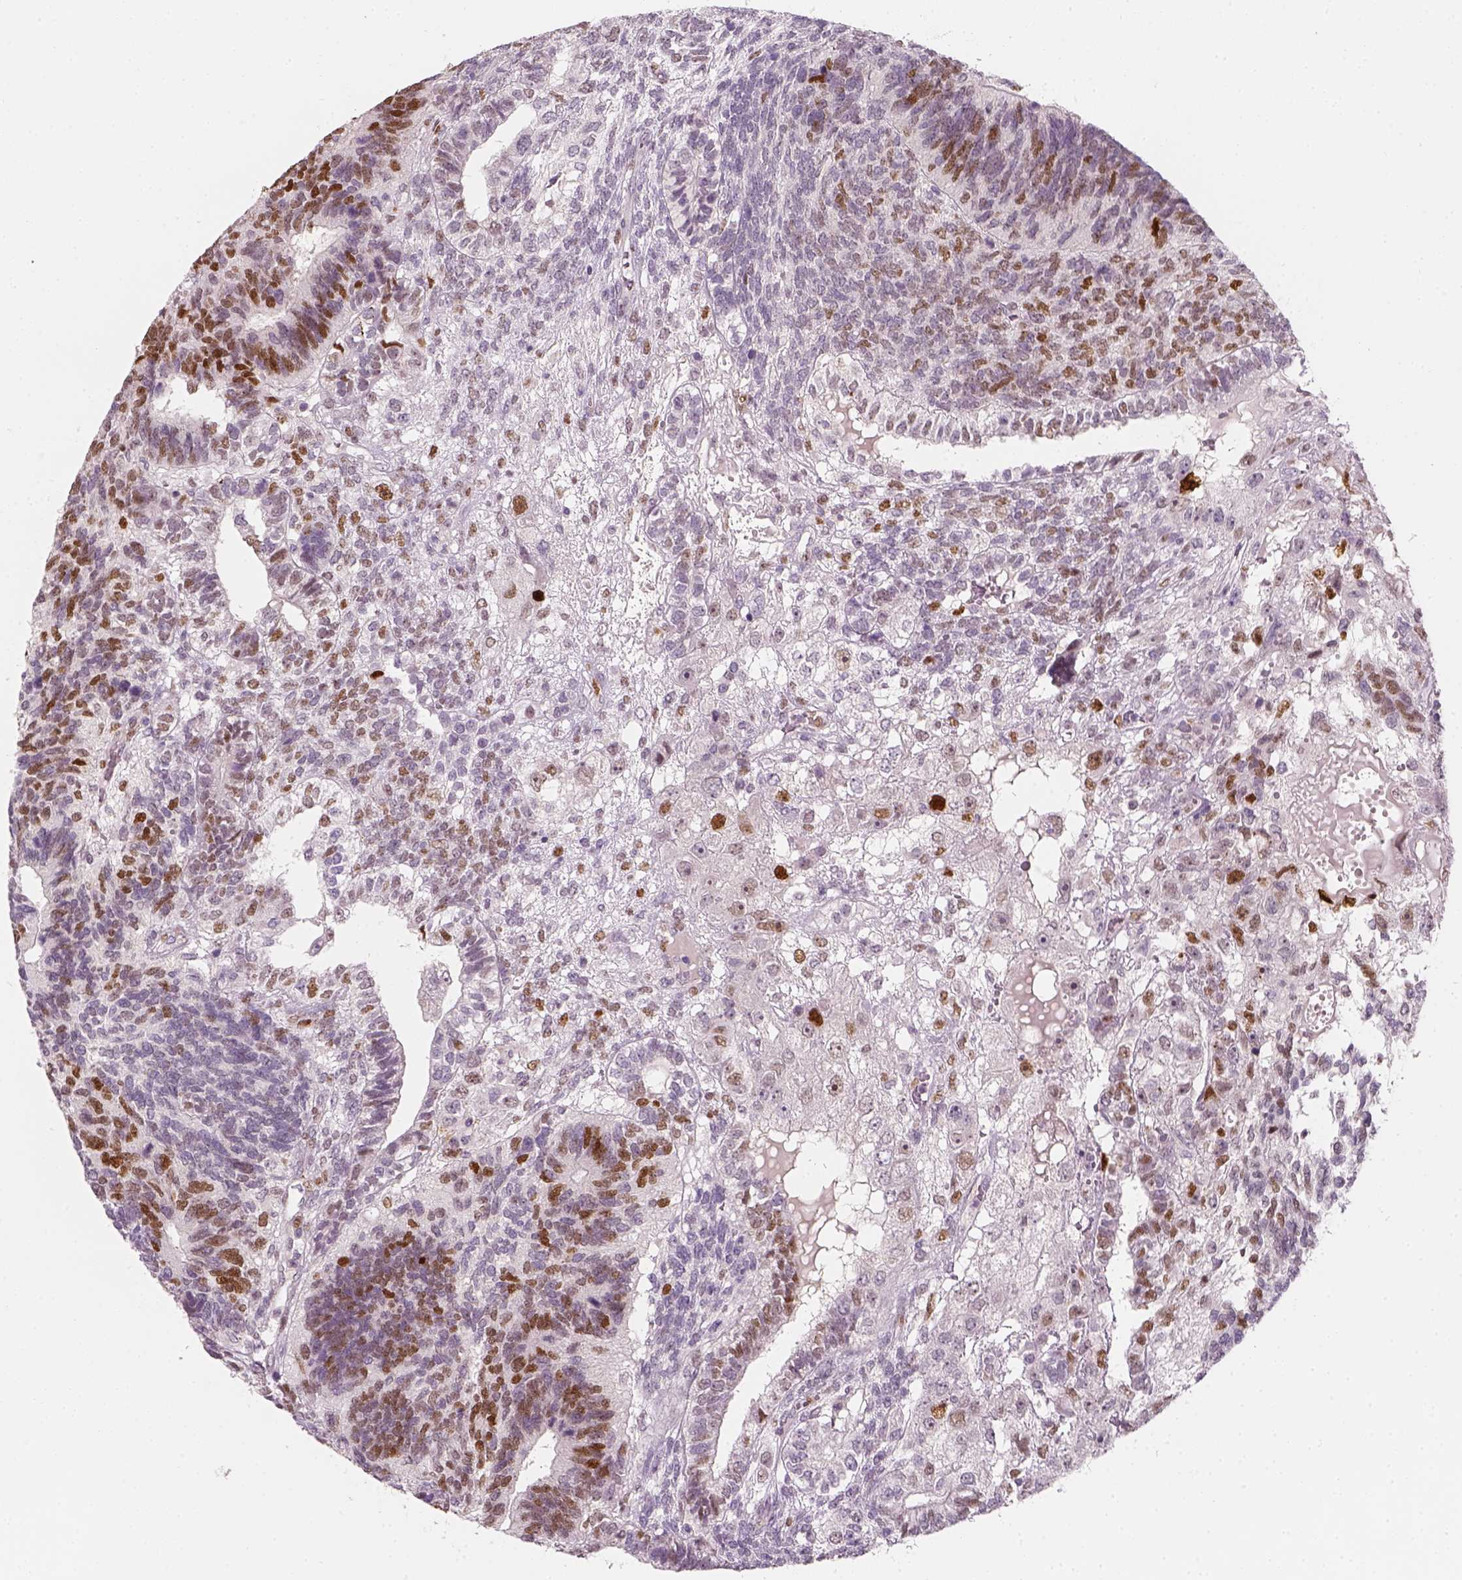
{"staining": {"intensity": "moderate", "quantity": "25%-75%", "location": "nuclear"}, "tissue": "testis cancer", "cell_type": "Tumor cells", "image_type": "cancer", "snomed": [{"axis": "morphology", "description": "Seminoma, NOS"}, {"axis": "morphology", "description": "Carcinoma, Embryonal, NOS"}, {"axis": "topography", "description": "Testis"}], "caption": "DAB immunohistochemical staining of seminoma (testis) shows moderate nuclear protein staining in approximately 25%-75% of tumor cells.", "gene": "TP53", "patient": {"sex": "male", "age": 41}}